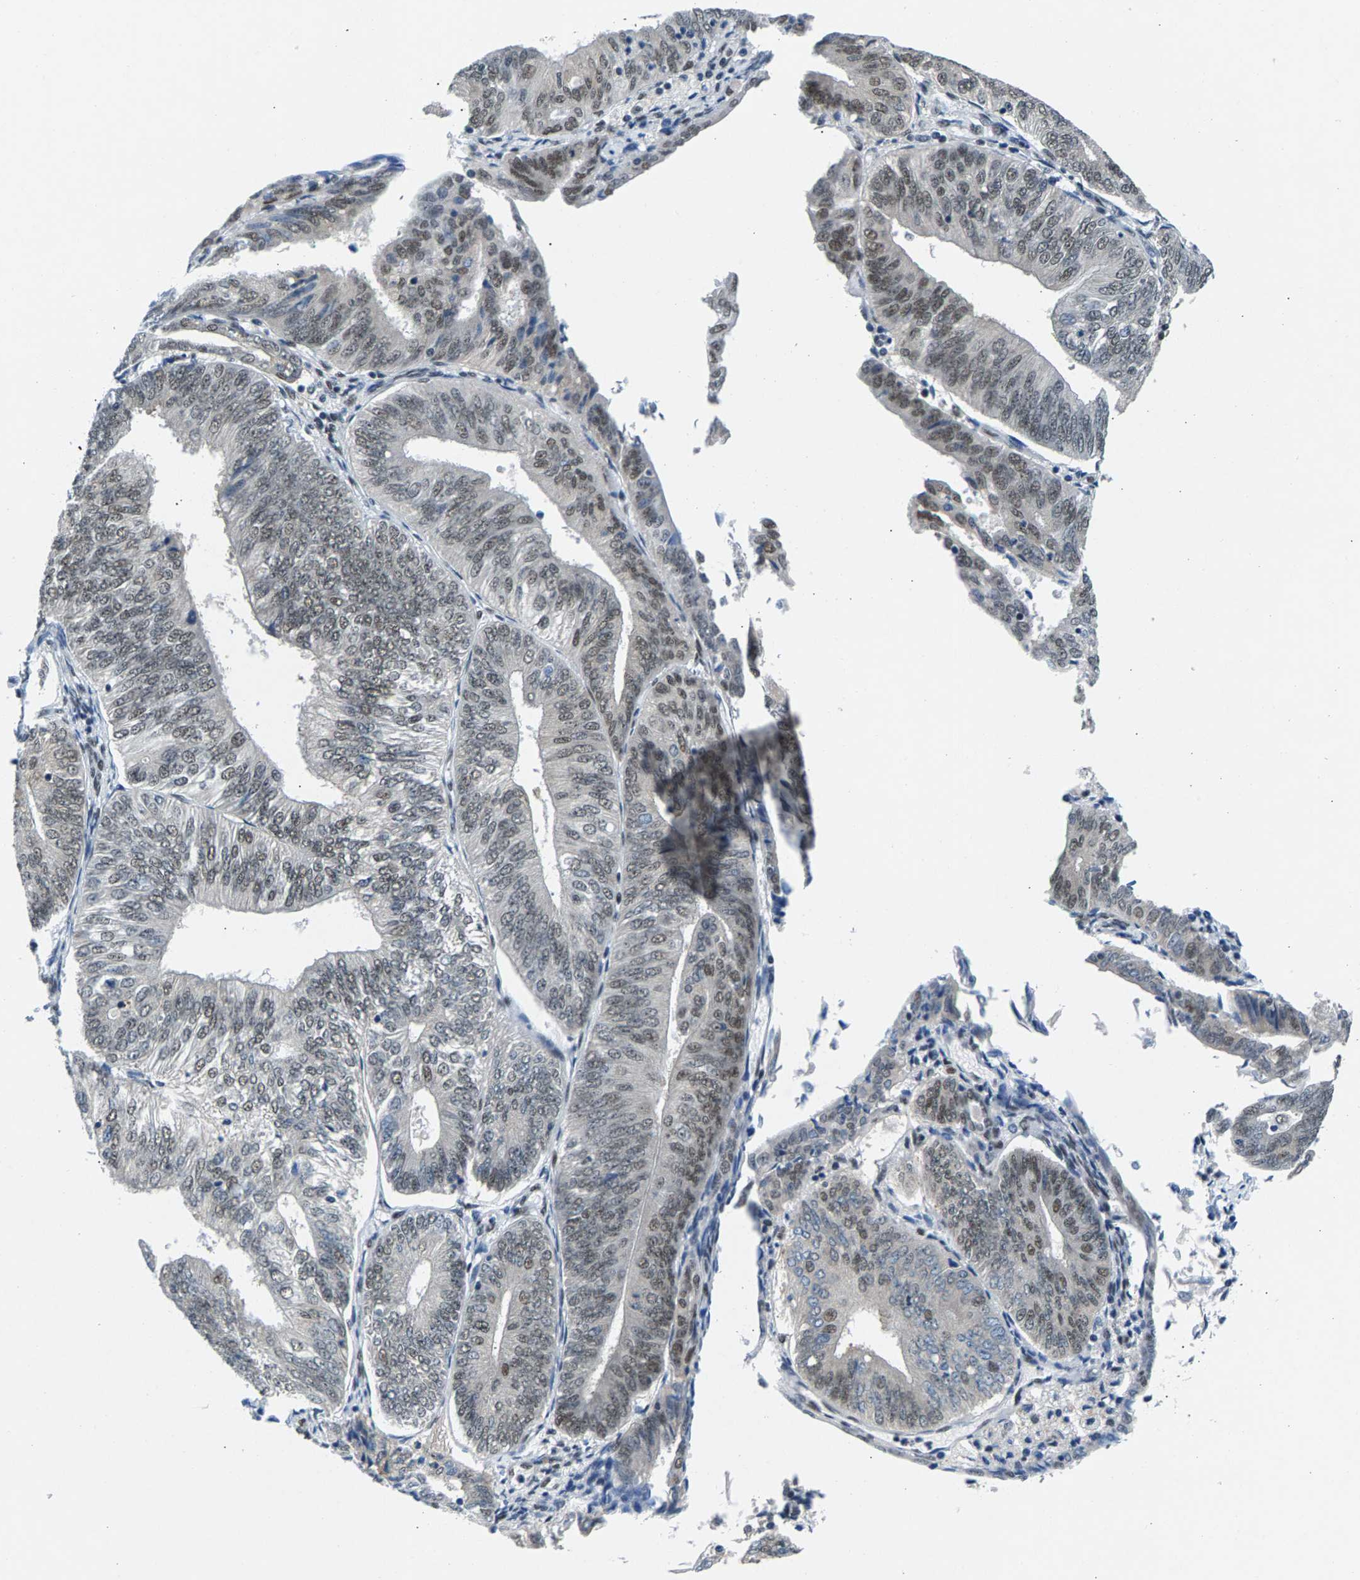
{"staining": {"intensity": "weak", "quantity": "25%-75%", "location": "nuclear"}, "tissue": "endometrial cancer", "cell_type": "Tumor cells", "image_type": "cancer", "snomed": [{"axis": "morphology", "description": "Adenocarcinoma, NOS"}, {"axis": "topography", "description": "Endometrium"}], "caption": "Endometrial adenocarcinoma tissue exhibits weak nuclear positivity in approximately 25%-75% of tumor cells, visualized by immunohistochemistry. The protein is stained brown, and the nuclei are stained in blue (DAB (3,3'-diaminobenzidine) IHC with brightfield microscopy, high magnification).", "gene": "ATF2", "patient": {"sex": "female", "age": 58}}